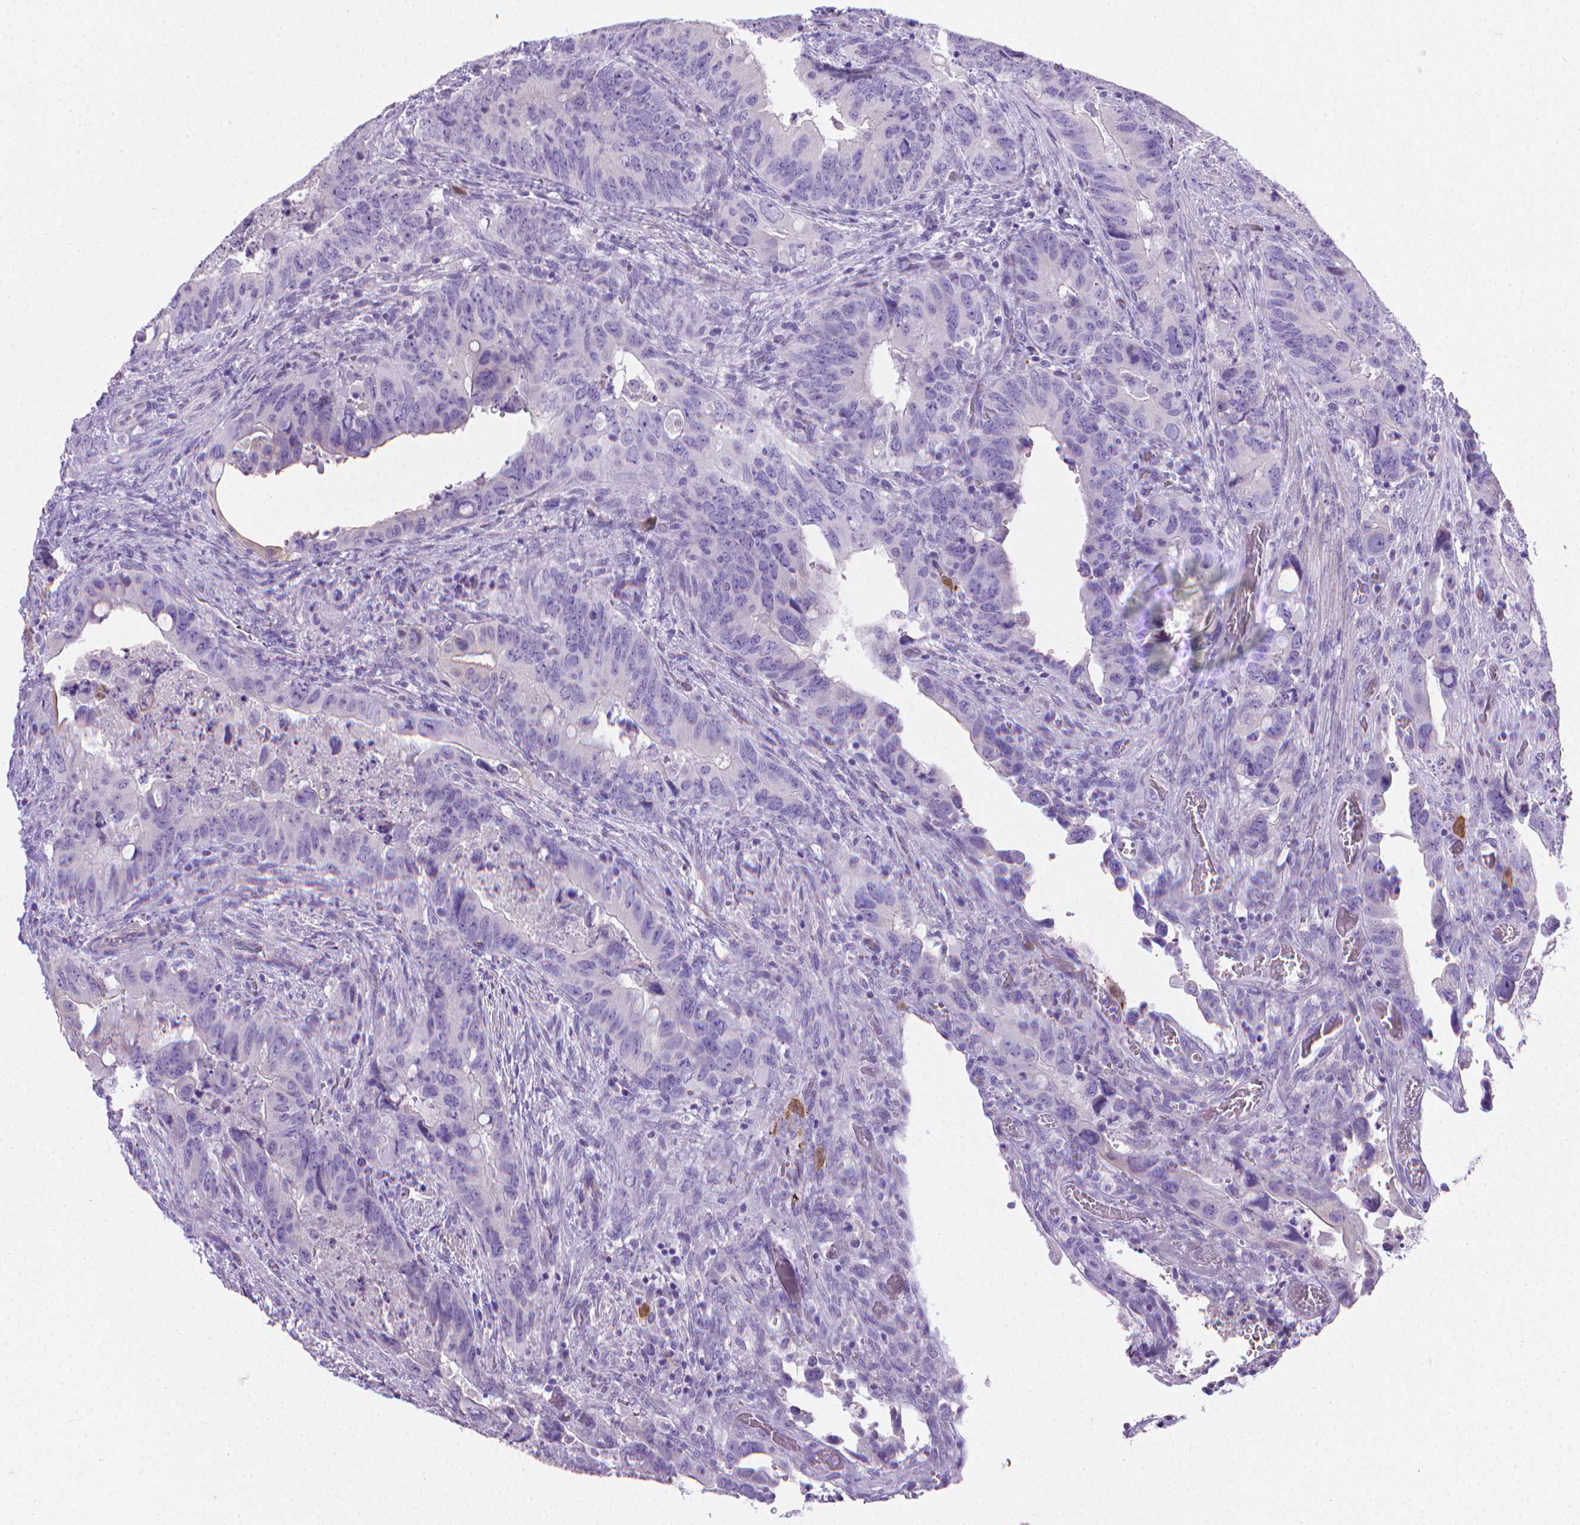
{"staining": {"intensity": "negative", "quantity": "none", "location": "none"}, "tissue": "colorectal cancer", "cell_type": "Tumor cells", "image_type": "cancer", "snomed": [{"axis": "morphology", "description": "Adenocarcinoma, NOS"}, {"axis": "topography", "description": "Rectum"}], "caption": "Protein analysis of colorectal cancer (adenocarcinoma) exhibits no significant positivity in tumor cells.", "gene": "PNMA2", "patient": {"sex": "male", "age": 78}}